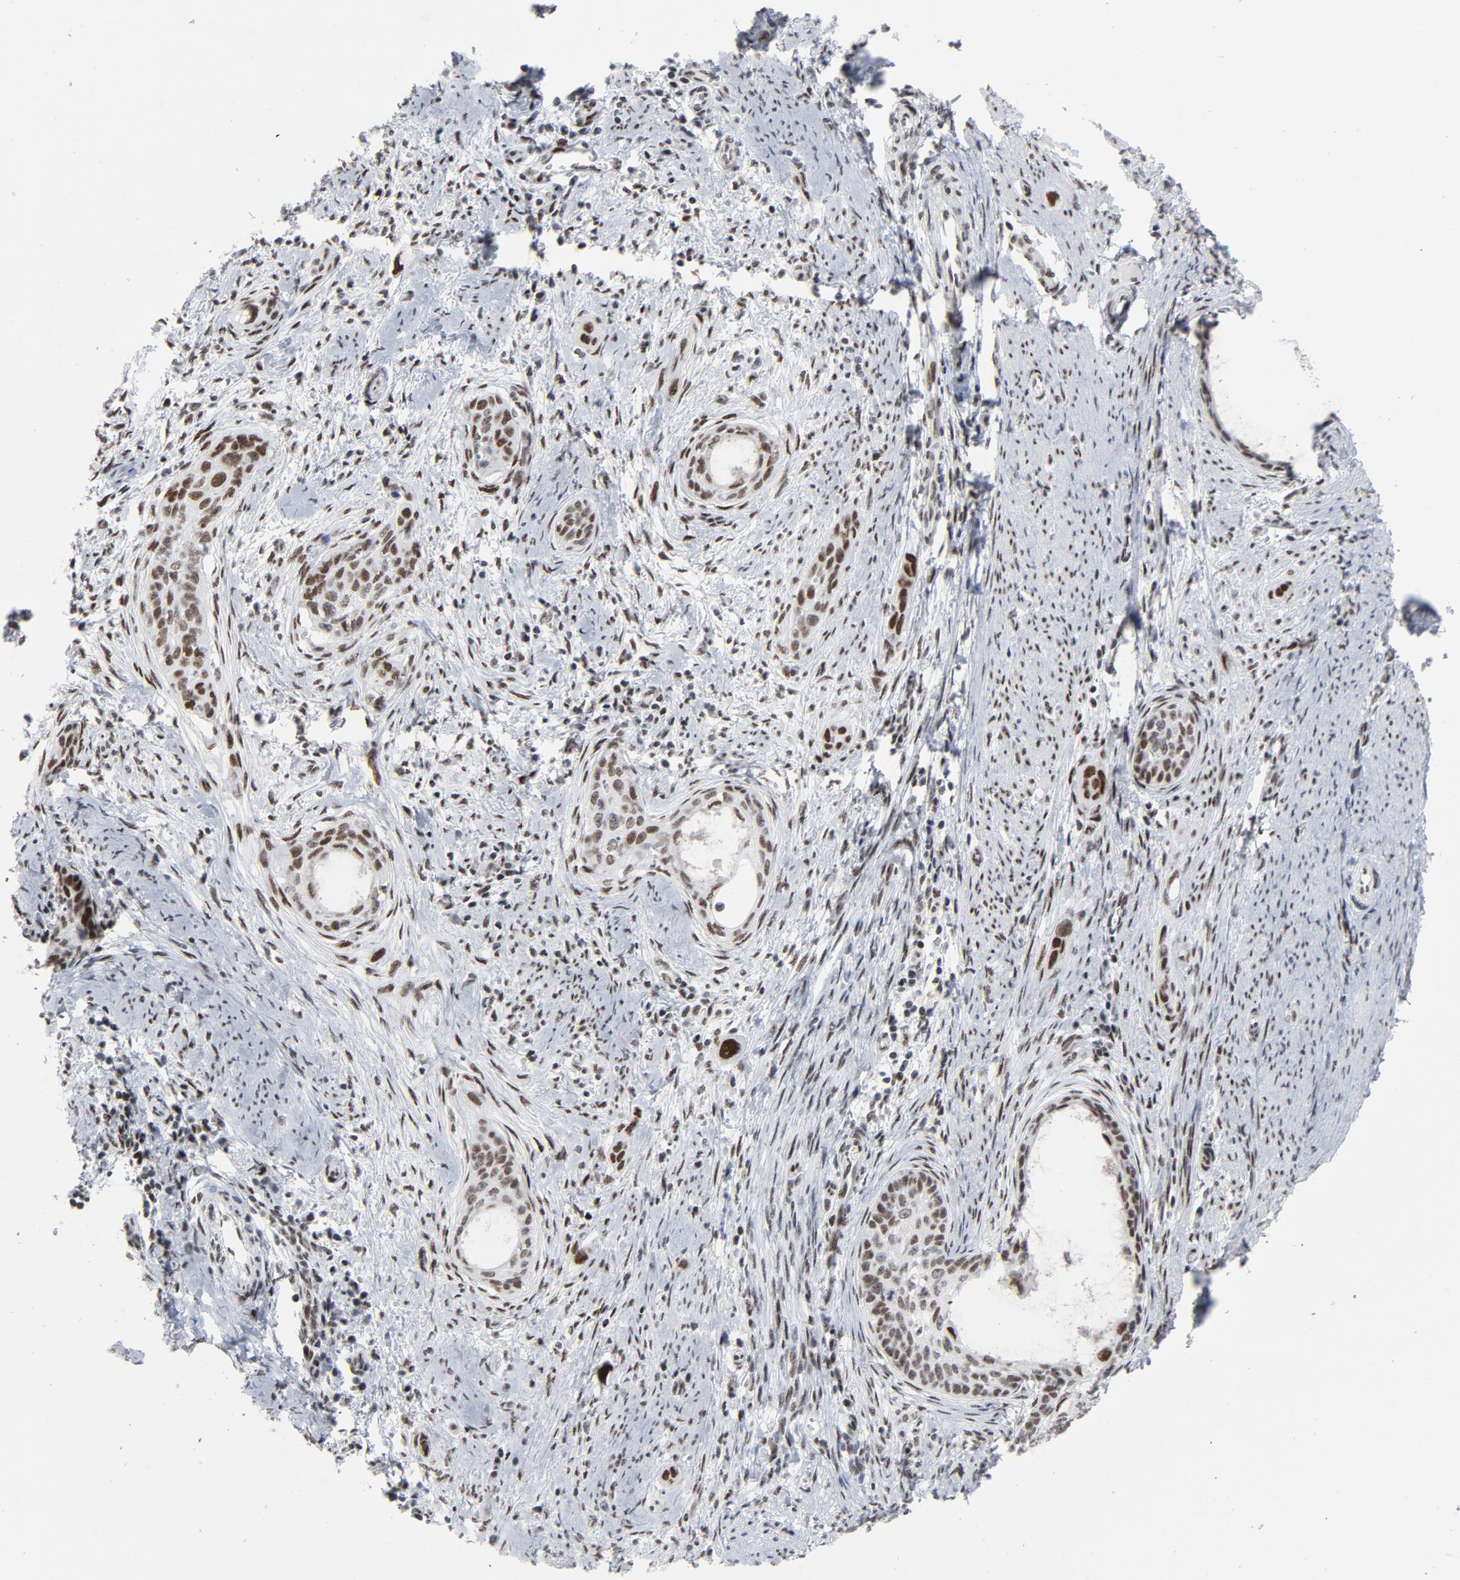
{"staining": {"intensity": "moderate", "quantity": ">75%", "location": "nuclear"}, "tissue": "cervical cancer", "cell_type": "Tumor cells", "image_type": "cancer", "snomed": [{"axis": "morphology", "description": "Squamous cell carcinoma, NOS"}, {"axis": "topography", "description": "Cervix"}], "caption": "Immunohistochemical staining of cervical cancer (squamous cell carcinoma) exhibits medium levels of moderate nuclear protein staining in approximately >75% of tumor cells.", "gene": "HSF1", "patient": {"sex": "female", "age": 33}}